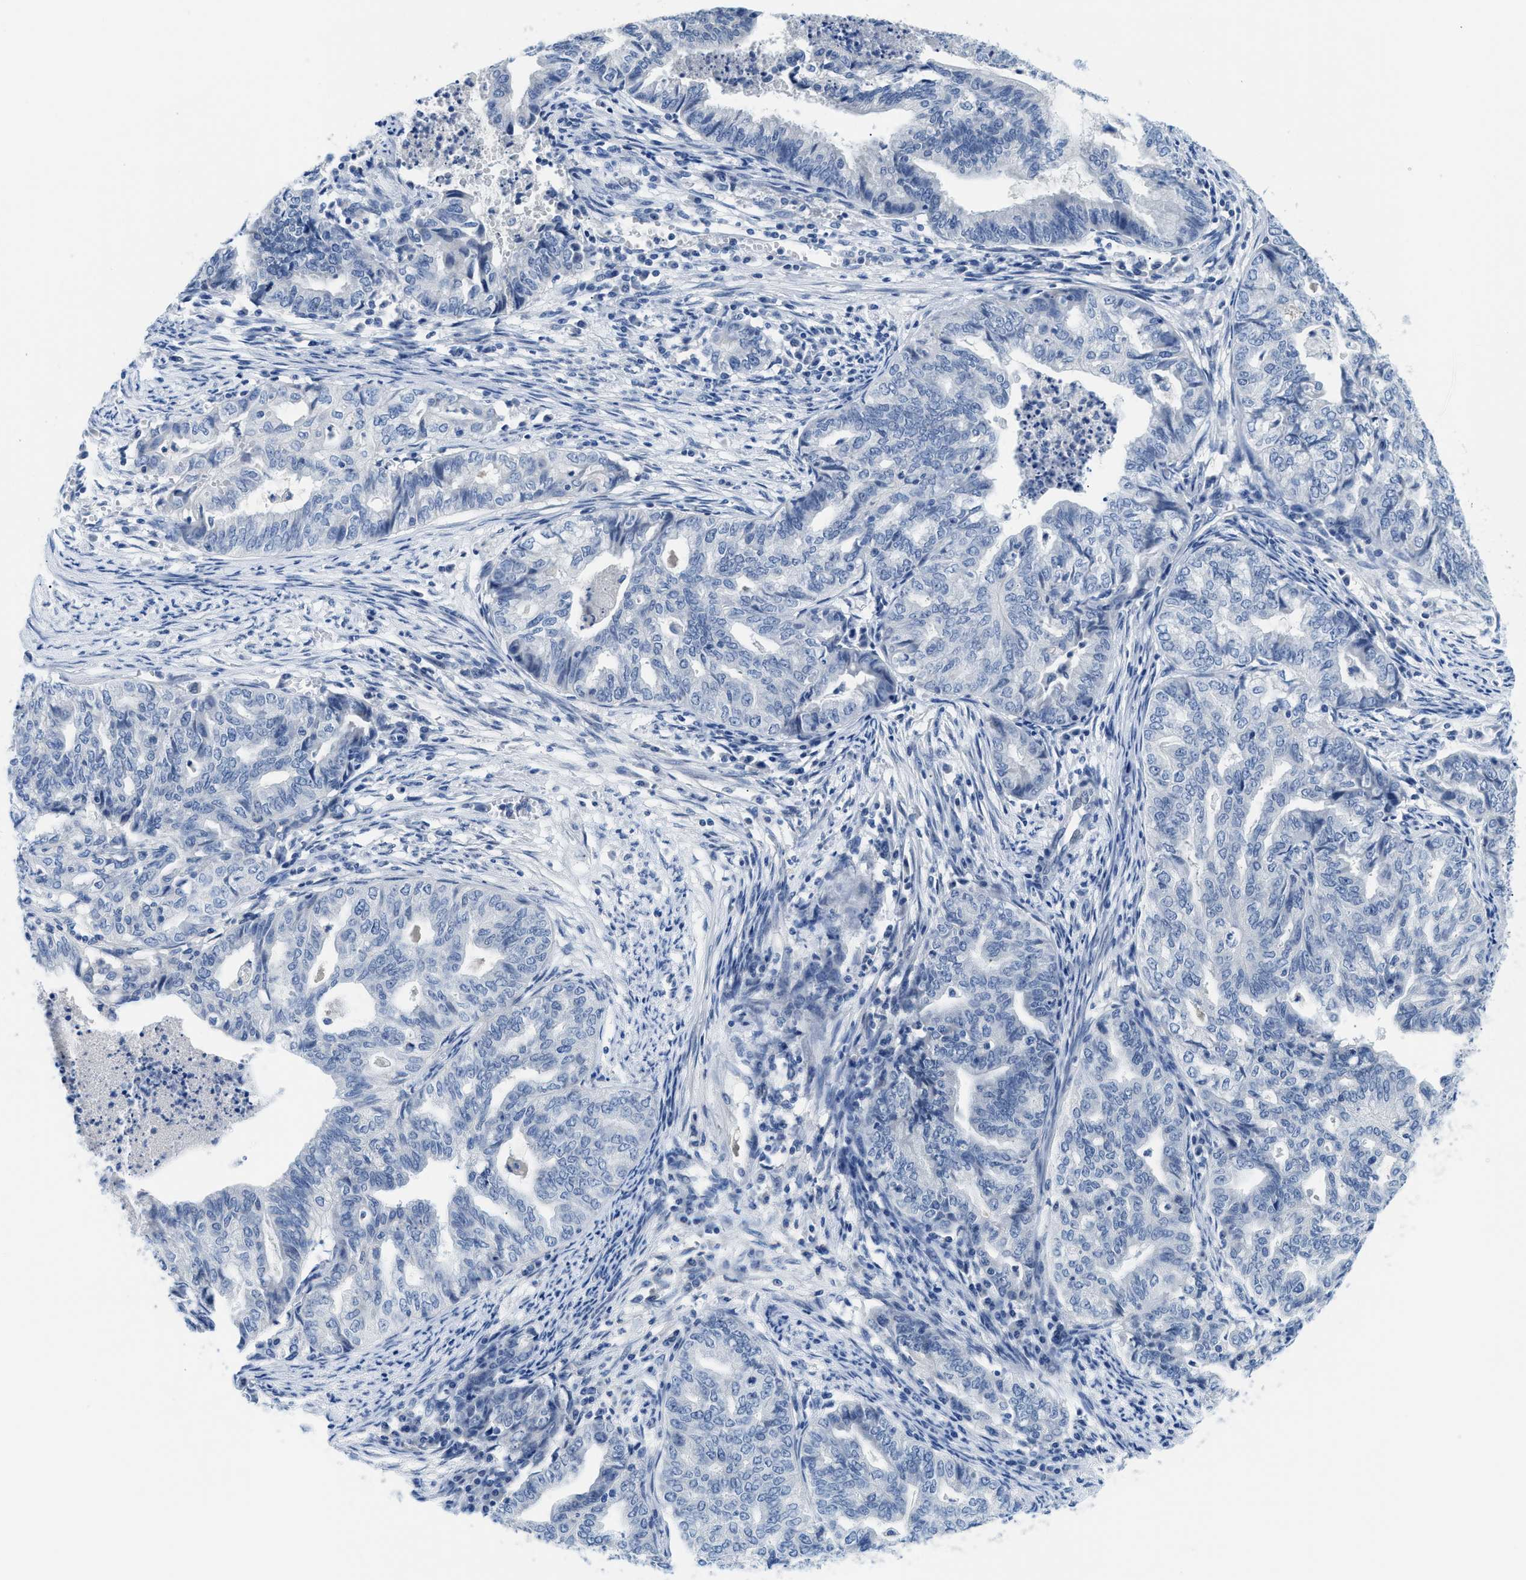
{"staining": {"intensity": "negative", "quantity": "none", "location": "none"}, "tissue": "endometrial cancer", "cell_type": "Tumor cells", "image_type": "cancer", "snomed": [{"axis": "morphology", "description": "Adenocarcinoma, NOS"}, {"axis": "topography", "description": "Endometrium"}], "caption": "There is no significant positivity in tumor cells of endometrial adenocarcinoma.", "gene": "MBL2", "patient": {"sex": "female", "age": 79}}